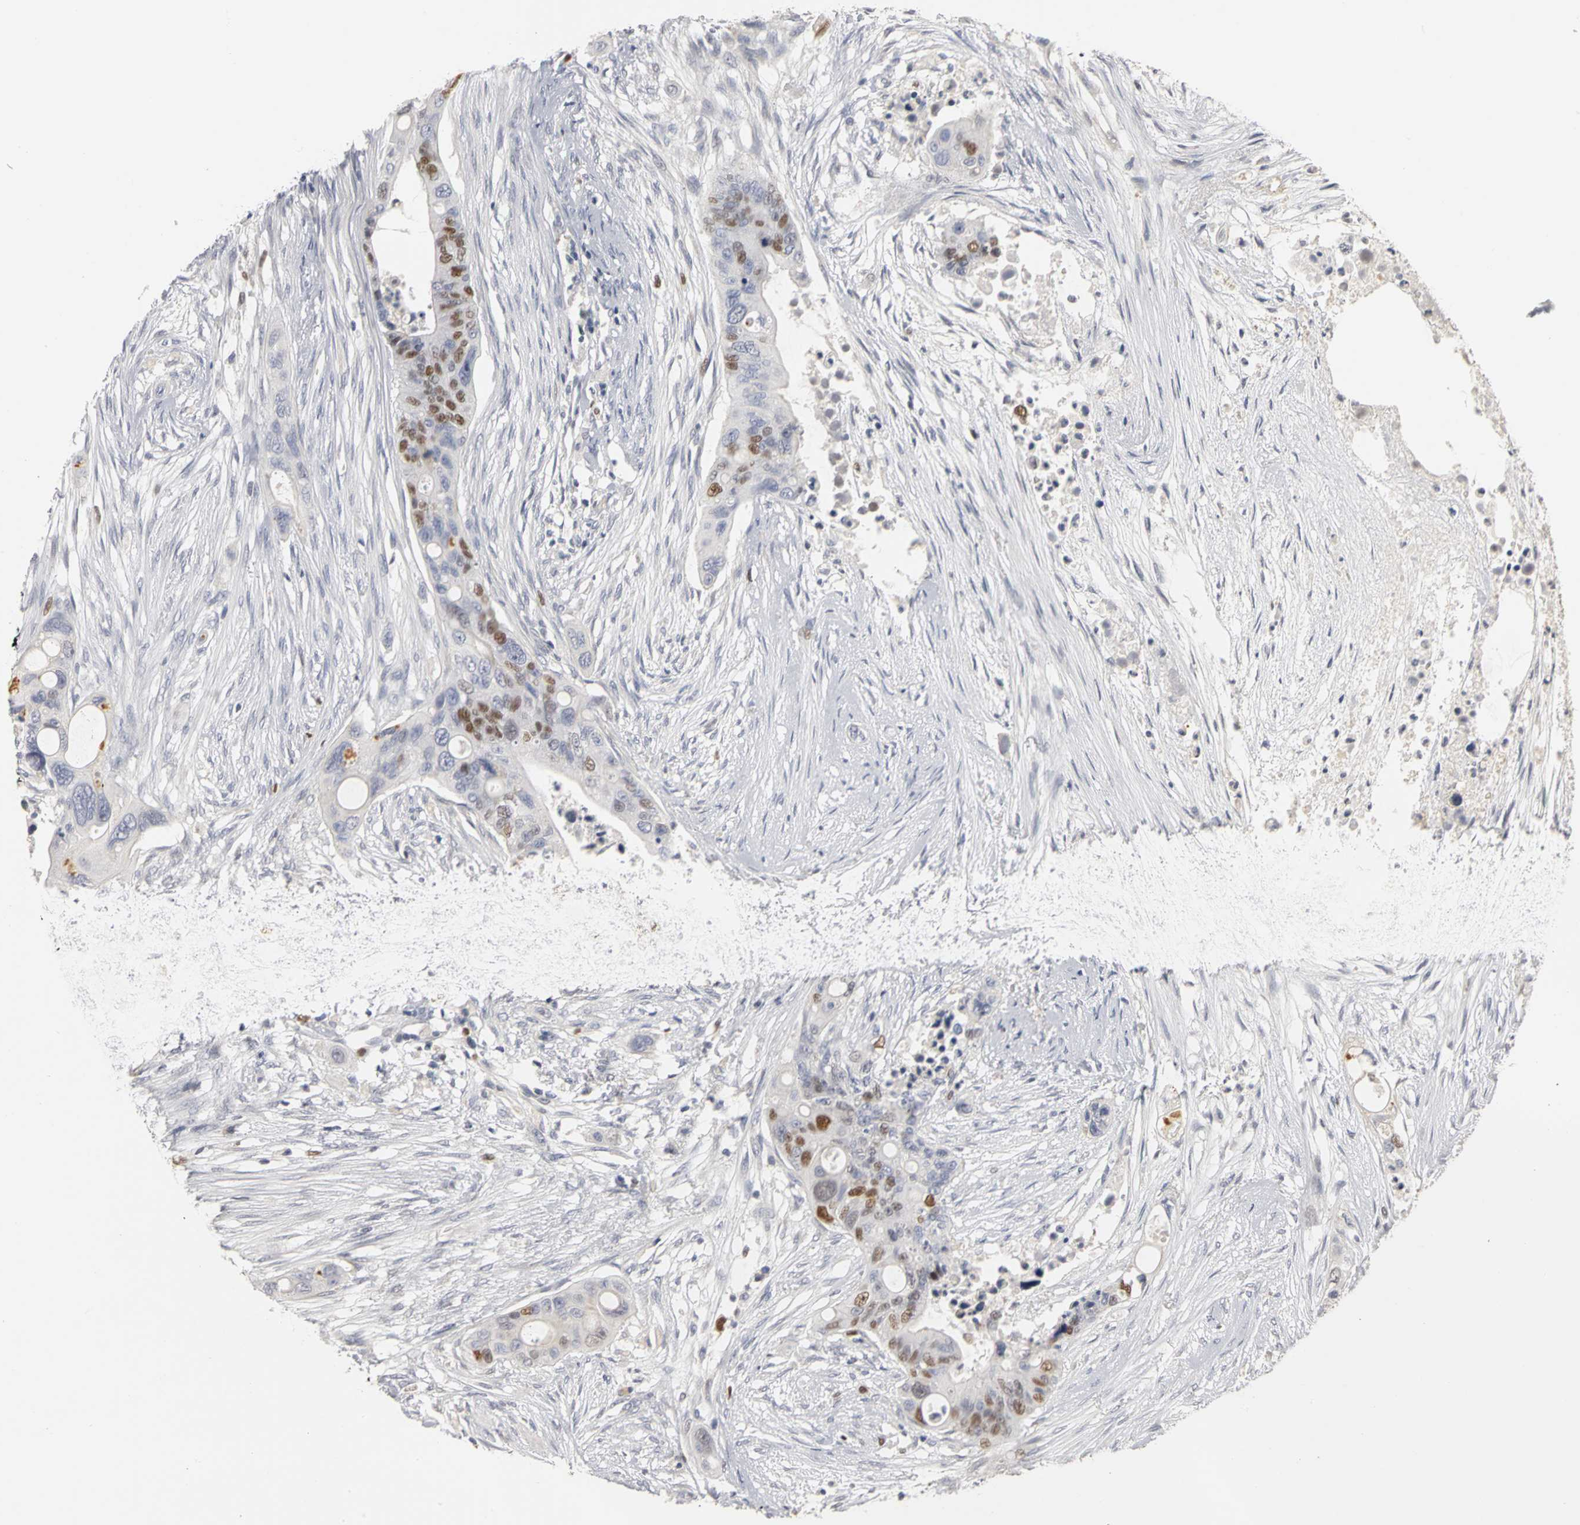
{"staining": {"intensity": "moderate", "quantity": "<25%", "location": "nuclear"}, "tissue": "colorectal cancer", "cell_type": "Tumor cells", "image_type": "cancer", "snomed": [{"axis": "morphology", "description": "Adenocarcinoma, NOS"}, {"axis": "topography", "description": "Colon"}], "caption": "Immunohistochemistry (DAB) staining of colorectal cancer reveals moderate nuclear protein expression in about <25% of tumor cells.", "gene": "MCM6", "patient": {"sex": "female", "age": 57}}